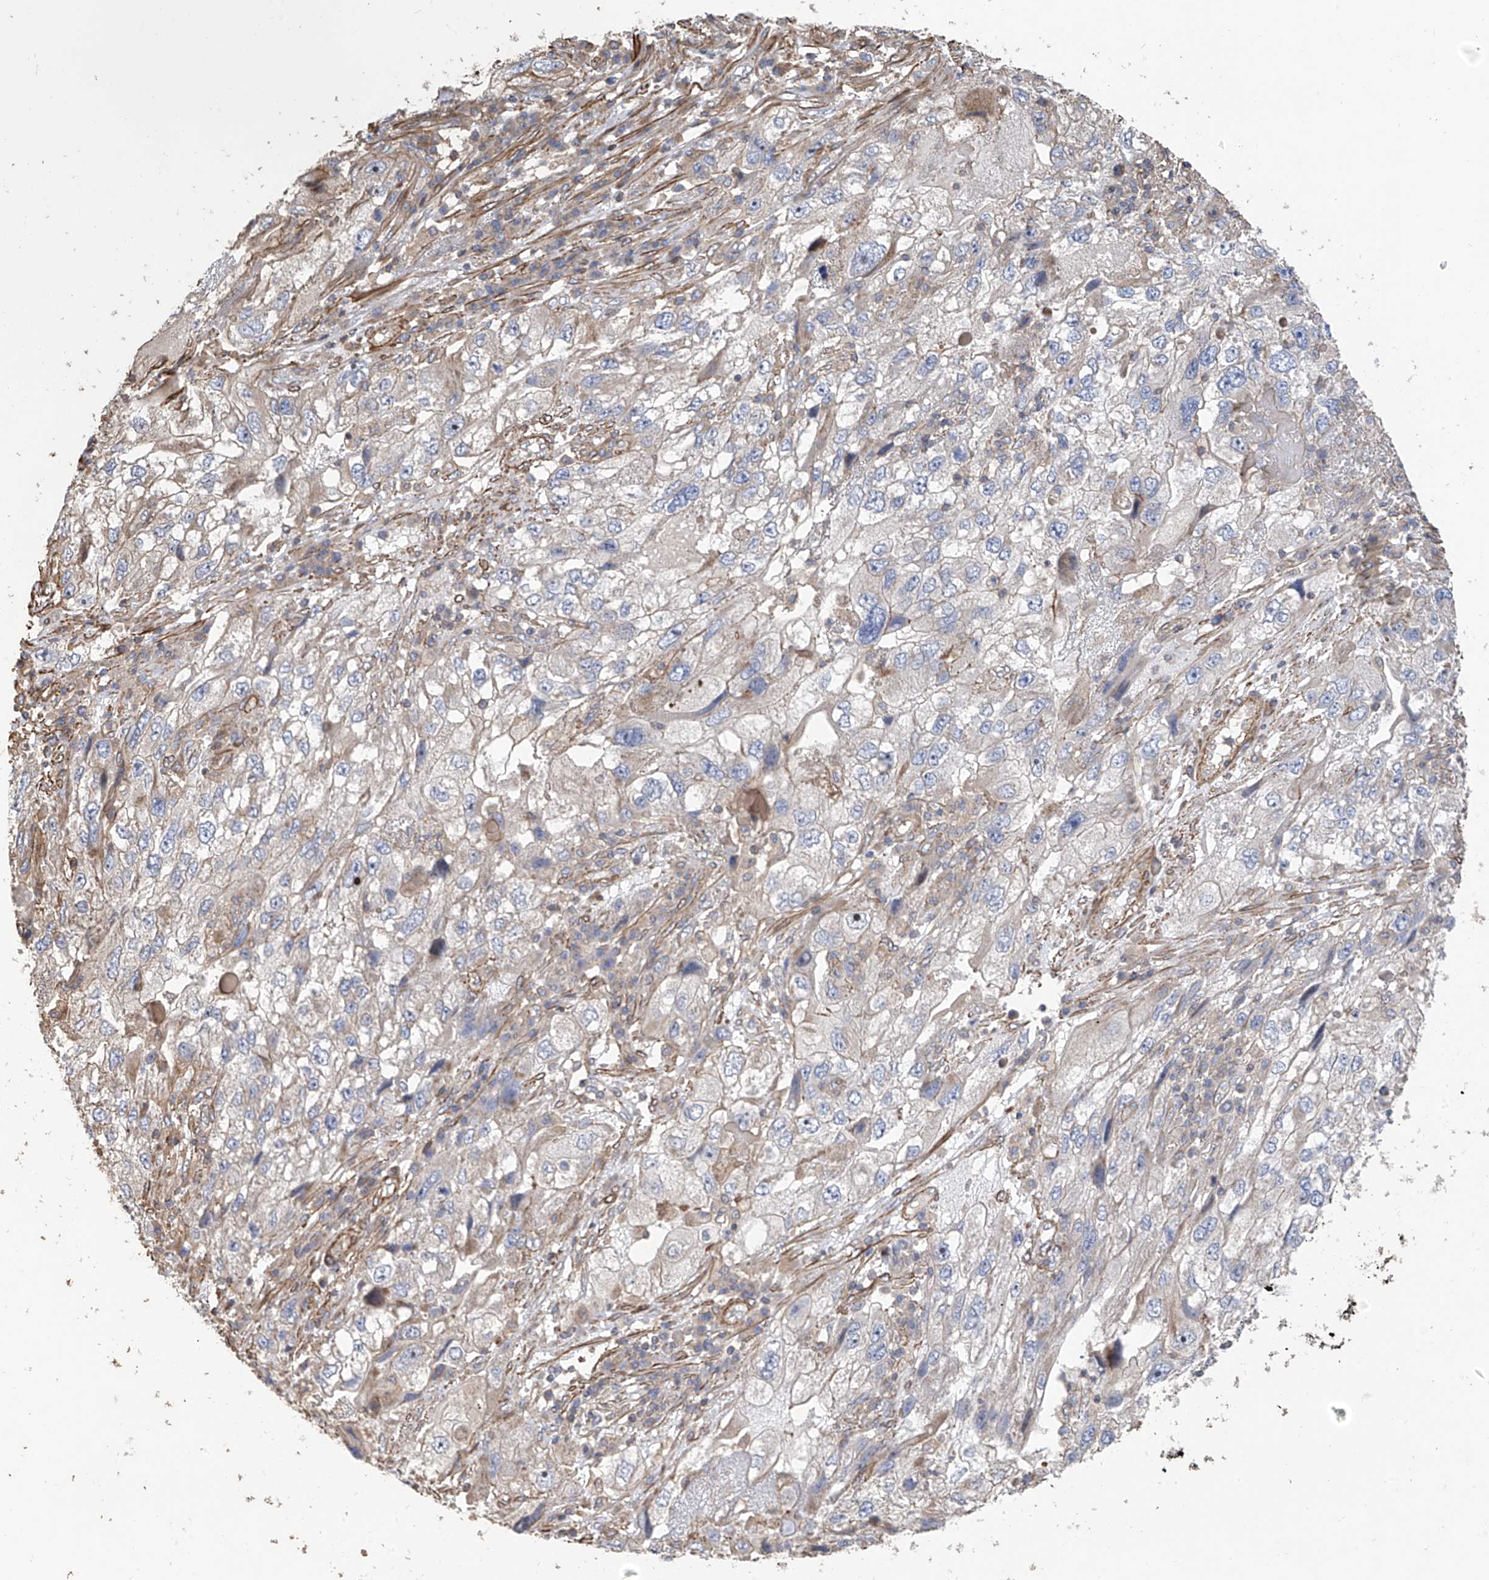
{"staining": {"intensity": "weak", "quantity": "<25%", "location": "cytoplasmic/membranous"}, "tissue": "endometrial cancer", "cell_type": "Tumor cells", "image_type": "cancer", "snomed": [{"axis": "morphology", "description": "Adenocarcinoma, NOS"}, {"axis": "topography", "description": "Endometrium"}], "caption": "Immunohistochemistry (IHC) histopathology image of adenocarcinoma (endometrial) stained for a protein (brown), which reveals no positivity in tumor cells. The staining is performed using DAB brown chromogen with nuclei counter-stained in using hematoxylin.", "gene": "SLC43A3", "patient": {"sex": "female", "age": 49}}